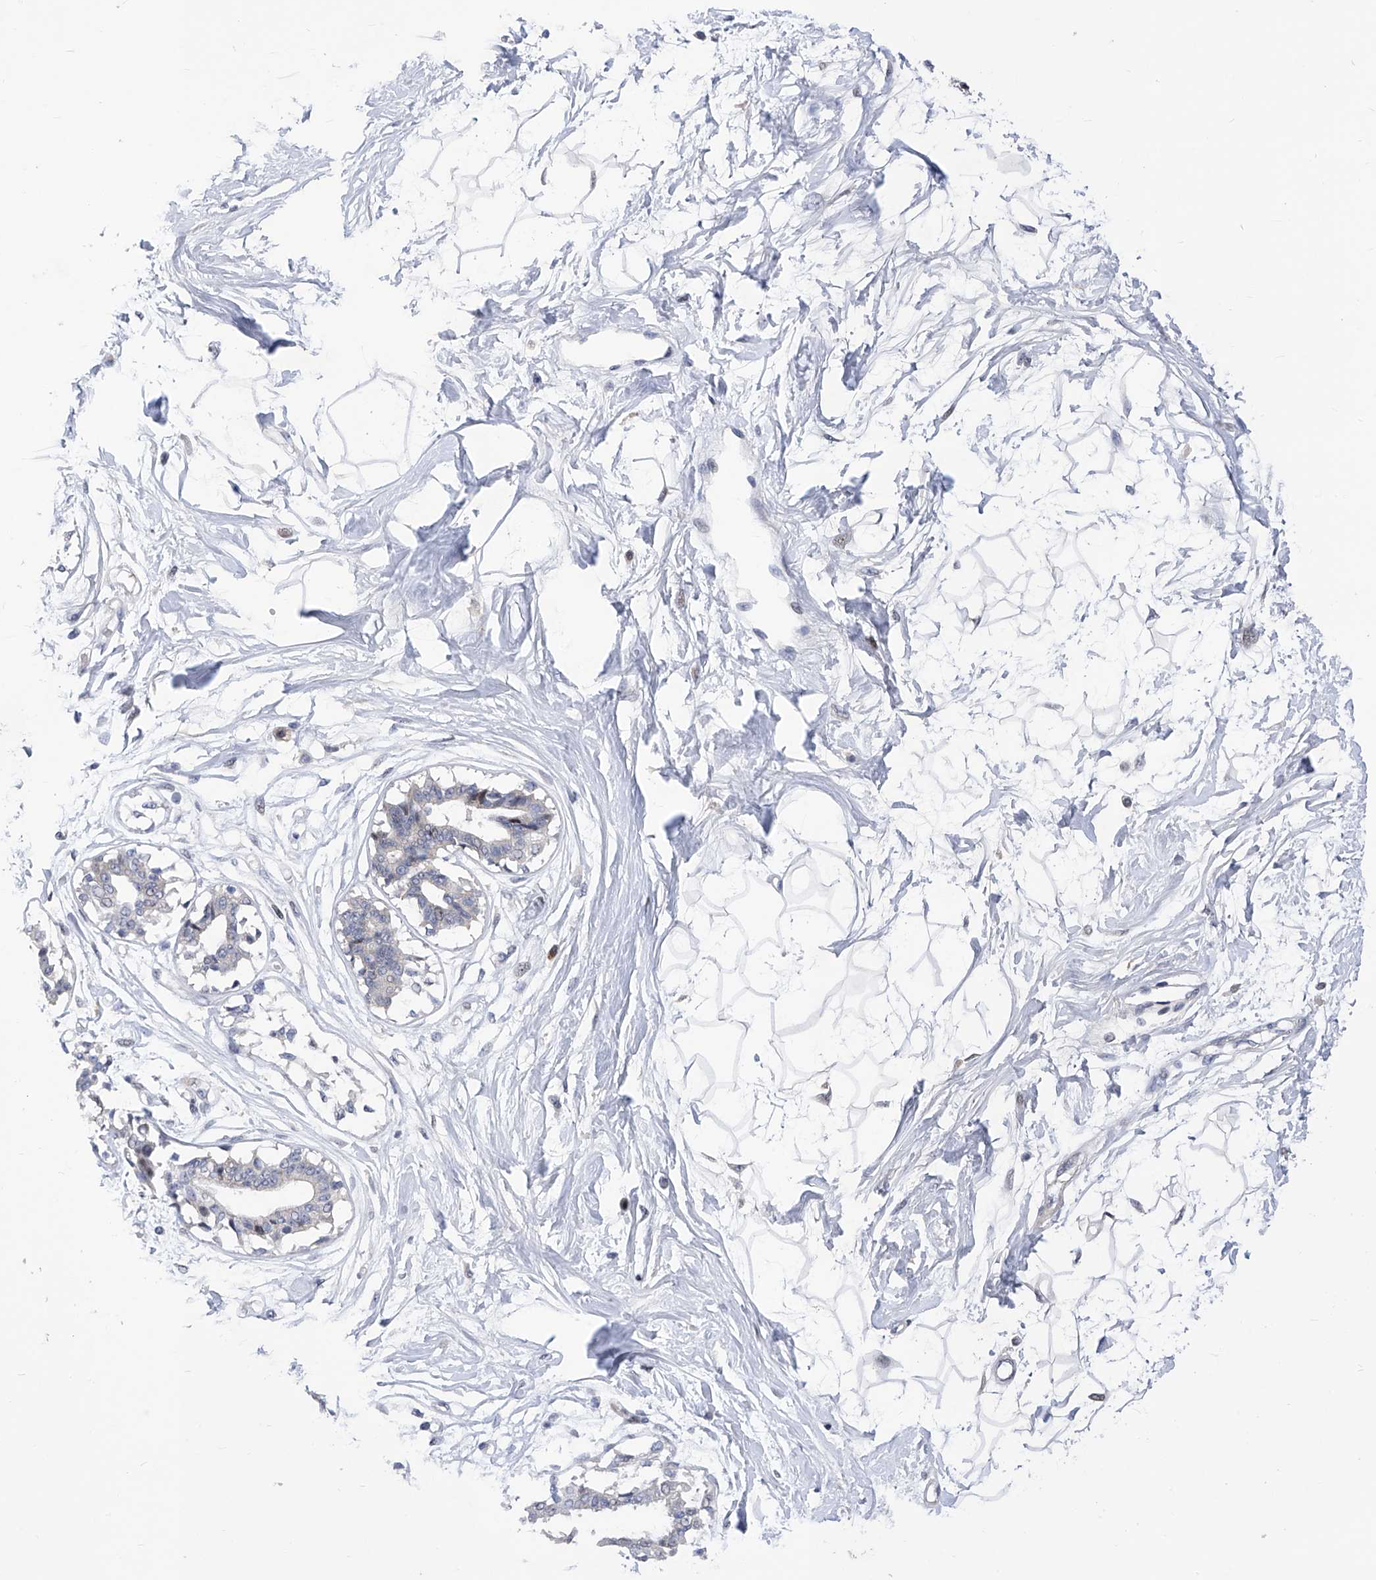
{"staining": {"intensity": "negative", "quantity": "none", "location": "none"}, "tissue": "breast", "cell_type": "Adipocytes", "image_type": "normal", "snomed": [{"axis": "morphology", "description": "Normal tissue, NOS"}, {"axis": "topography", "description": "Breast"}], "caption": "Immunohistochemical staining of benign breast shows no significant staining in adipocytes.", "gene": "NUFIP1", "patient": {"sex": "female", "age": 45}}